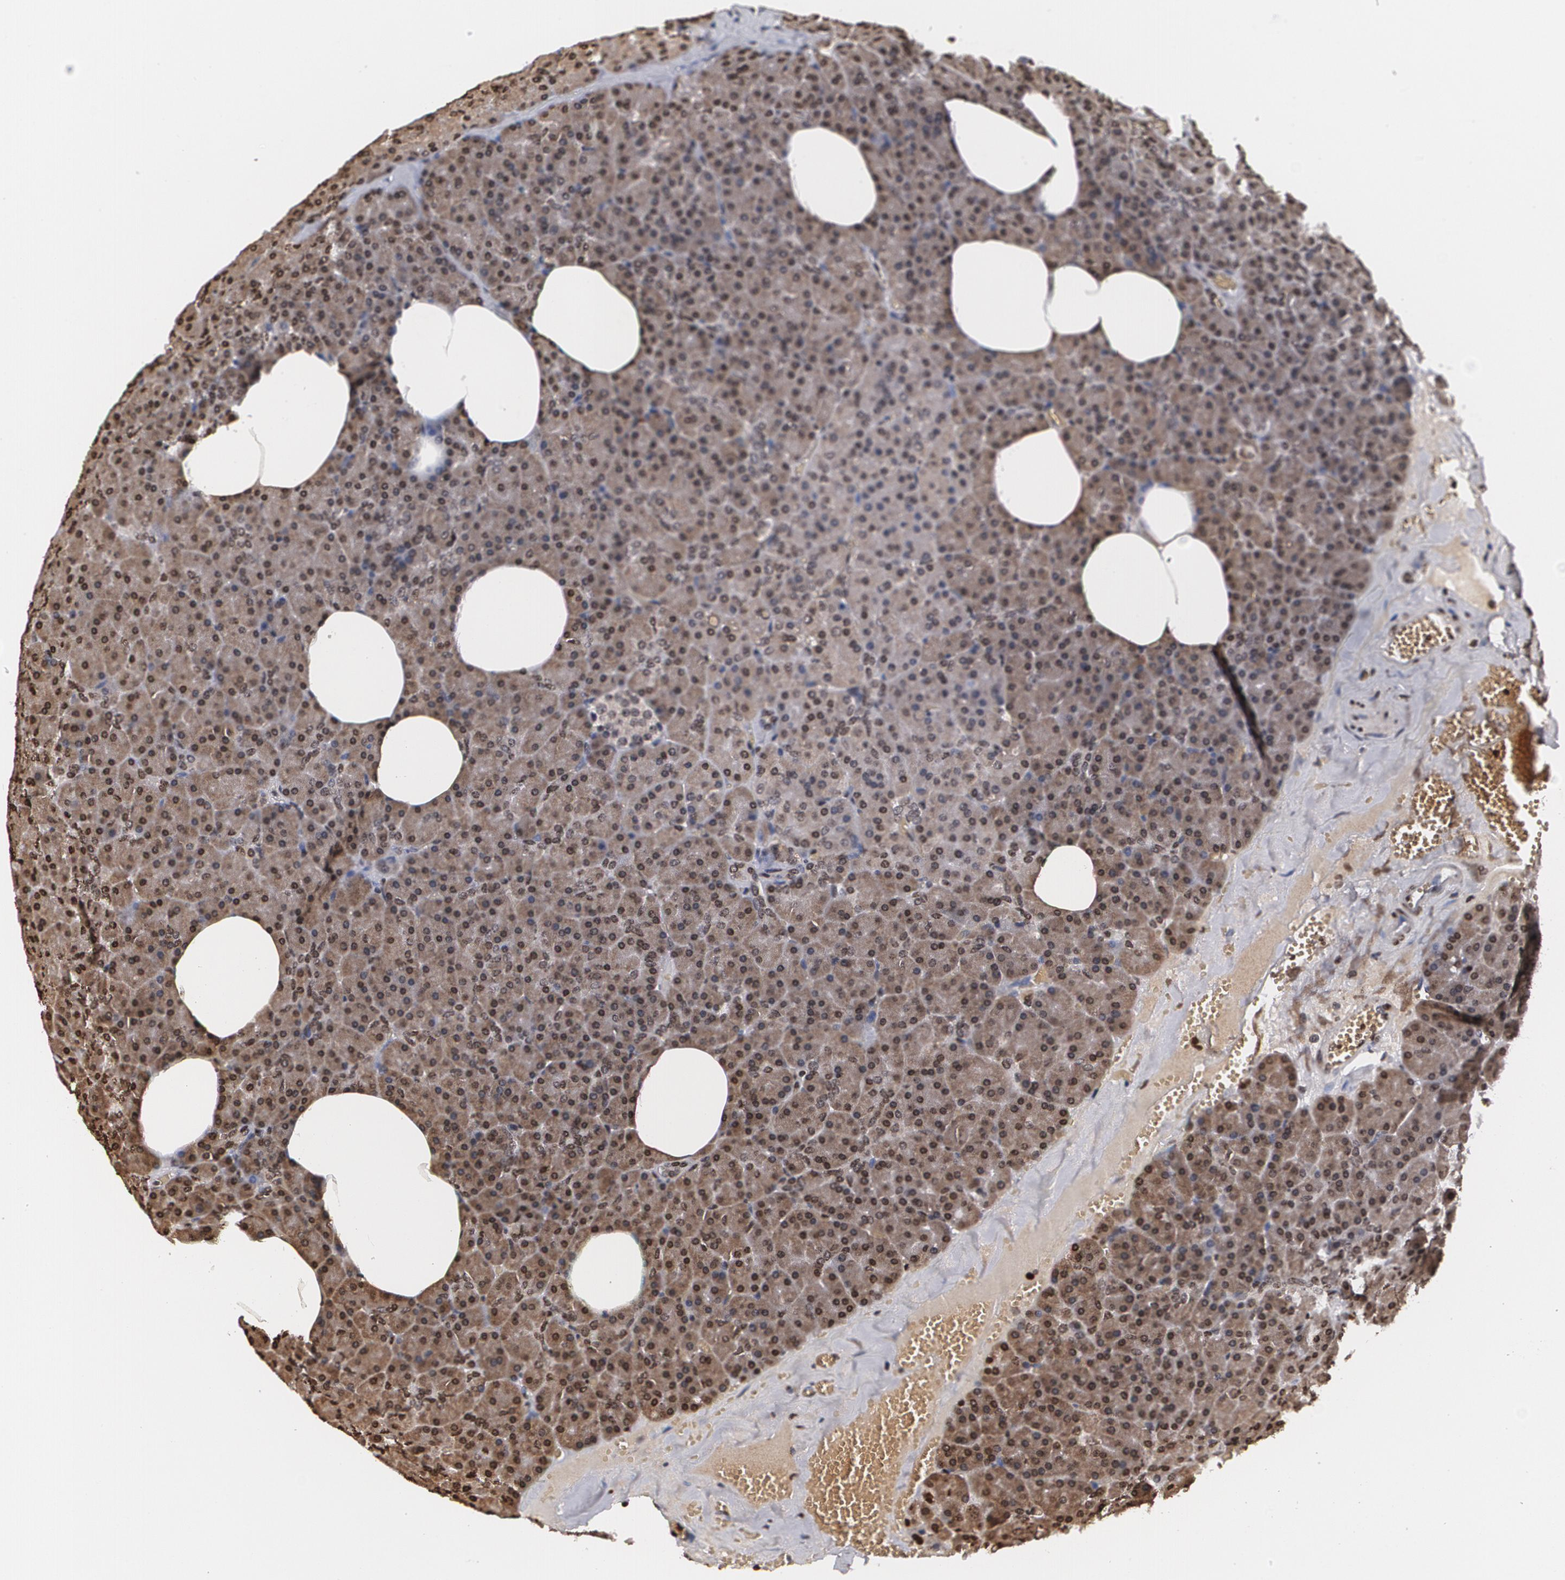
{"staining": {"intensity": "moderate", "quantity": "25%-75%", "location": "cytoplasmic/membranous,nuclear"}, "tissue": "pancreas", "cell_type": "Exocrine glandular cells", "image_type": "normal", "snomed": [{"axis": "morphology", "description": "Normal tissue, NOS"}, {"axis": "topography", "description": "Pancreas"}], "caption": "Immunohistochemical staining of normal human pancreas exhibits 25%-75% levels of moderate cytoplasmic/membranous,nuclear protein expression in approximately 25%-75% of exocrine glandular cells.", "gene": "MVP", "patient": {"sex": "female", "age": 35}}